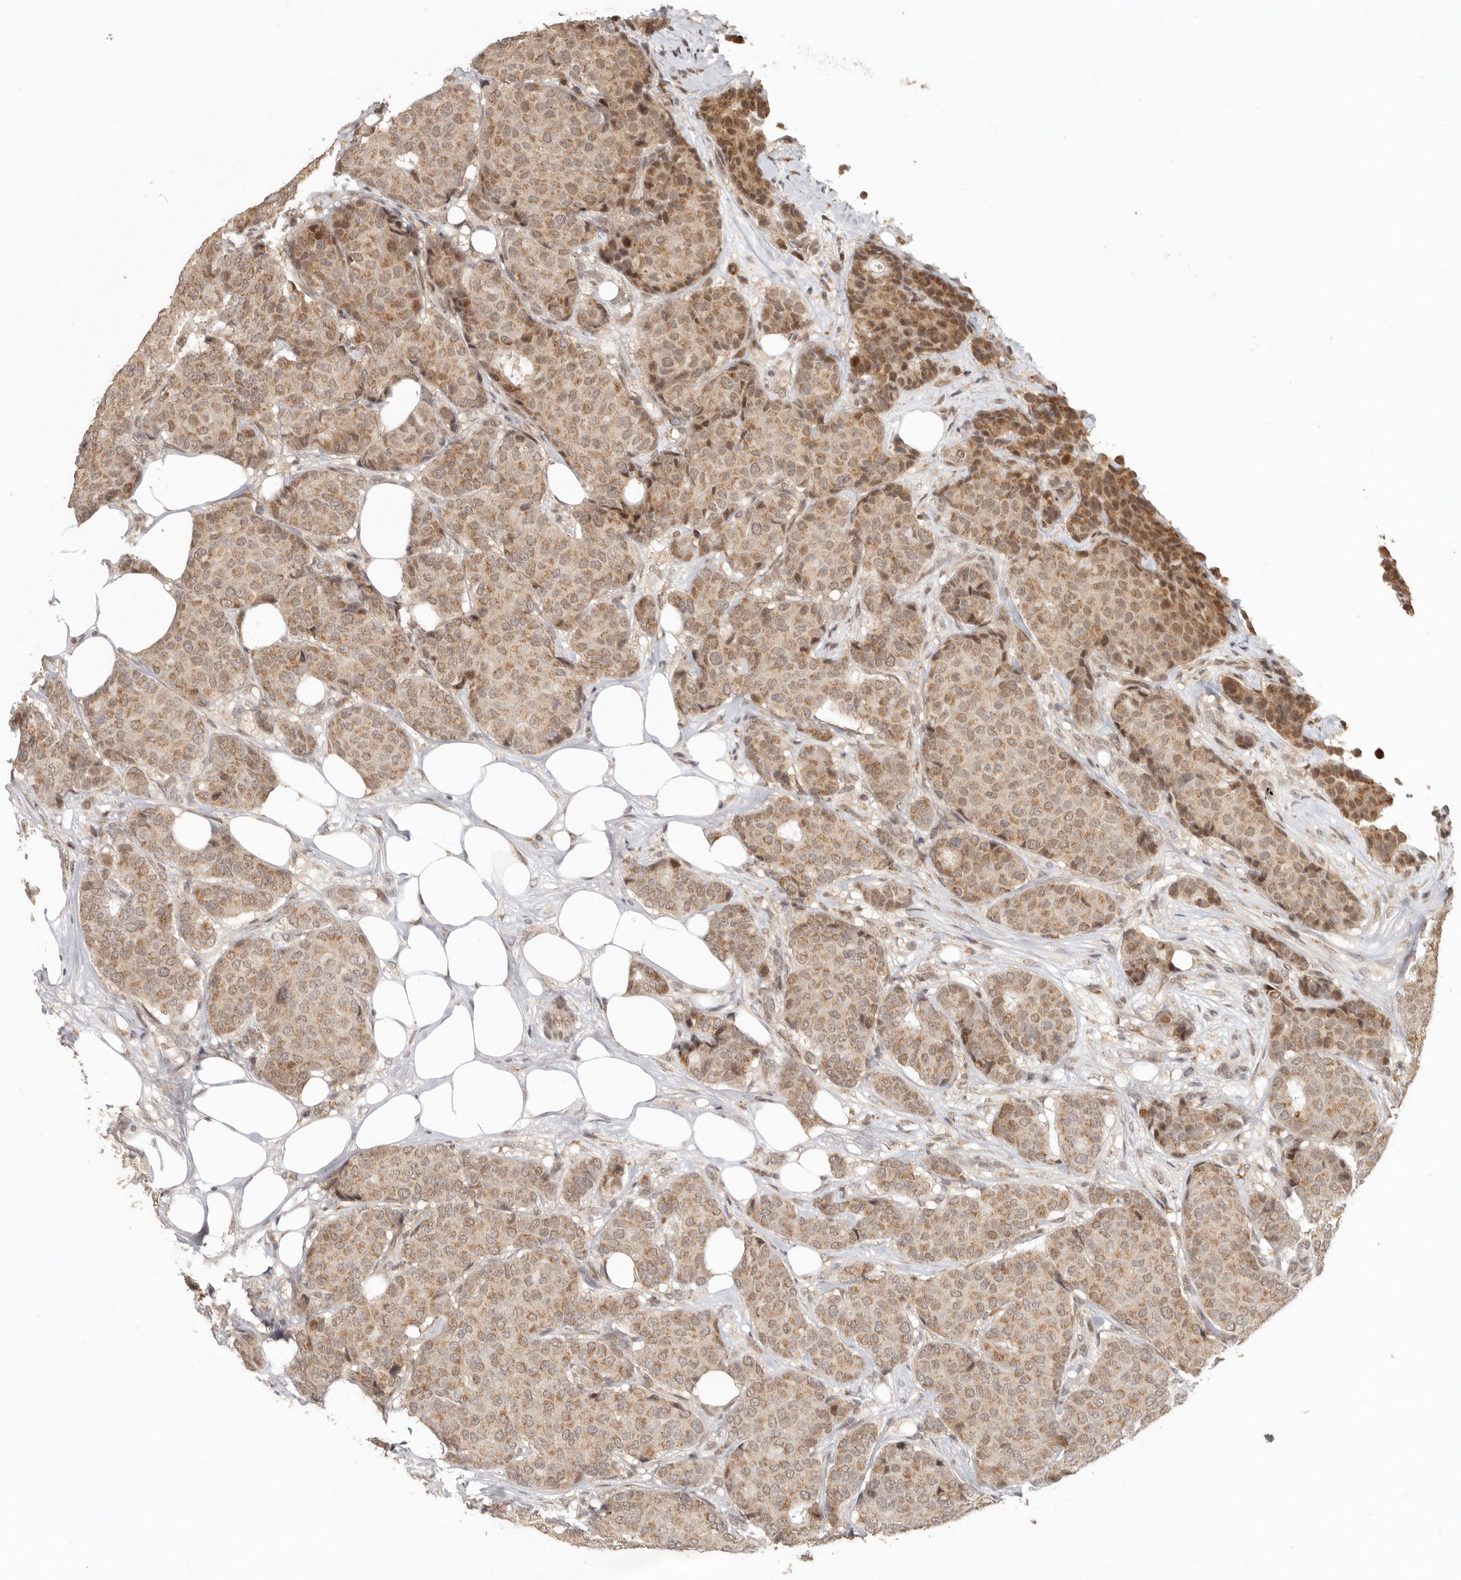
{"staining": {"intensity": "moderate", "quantity": ">75%", "location": "cytoplasmic/membranous,nuclear"}, "tissue": "breast cancer", "cell_type": "Tumor cells", "image_type": "cancer", "snomed": [{"axis": "morphology", "description": "Duct carcinoma"}, {"axis": "topography", "description": "Breast"}], "caption": "Immunohistochemical staining of breast cancer (infiltrating ductal carcinoma) exhibits medium levels of moderate cytoplasmic/membranous and nuclear protein positivity in approximately >75% of tumor cells. The protein is stained brown, and the nuclei are stained in blue (DAB IHC with brightfield microscopy, high magnification).", "gene": "LRRC75A", "patient": {"sex": "female", "age": 75}}